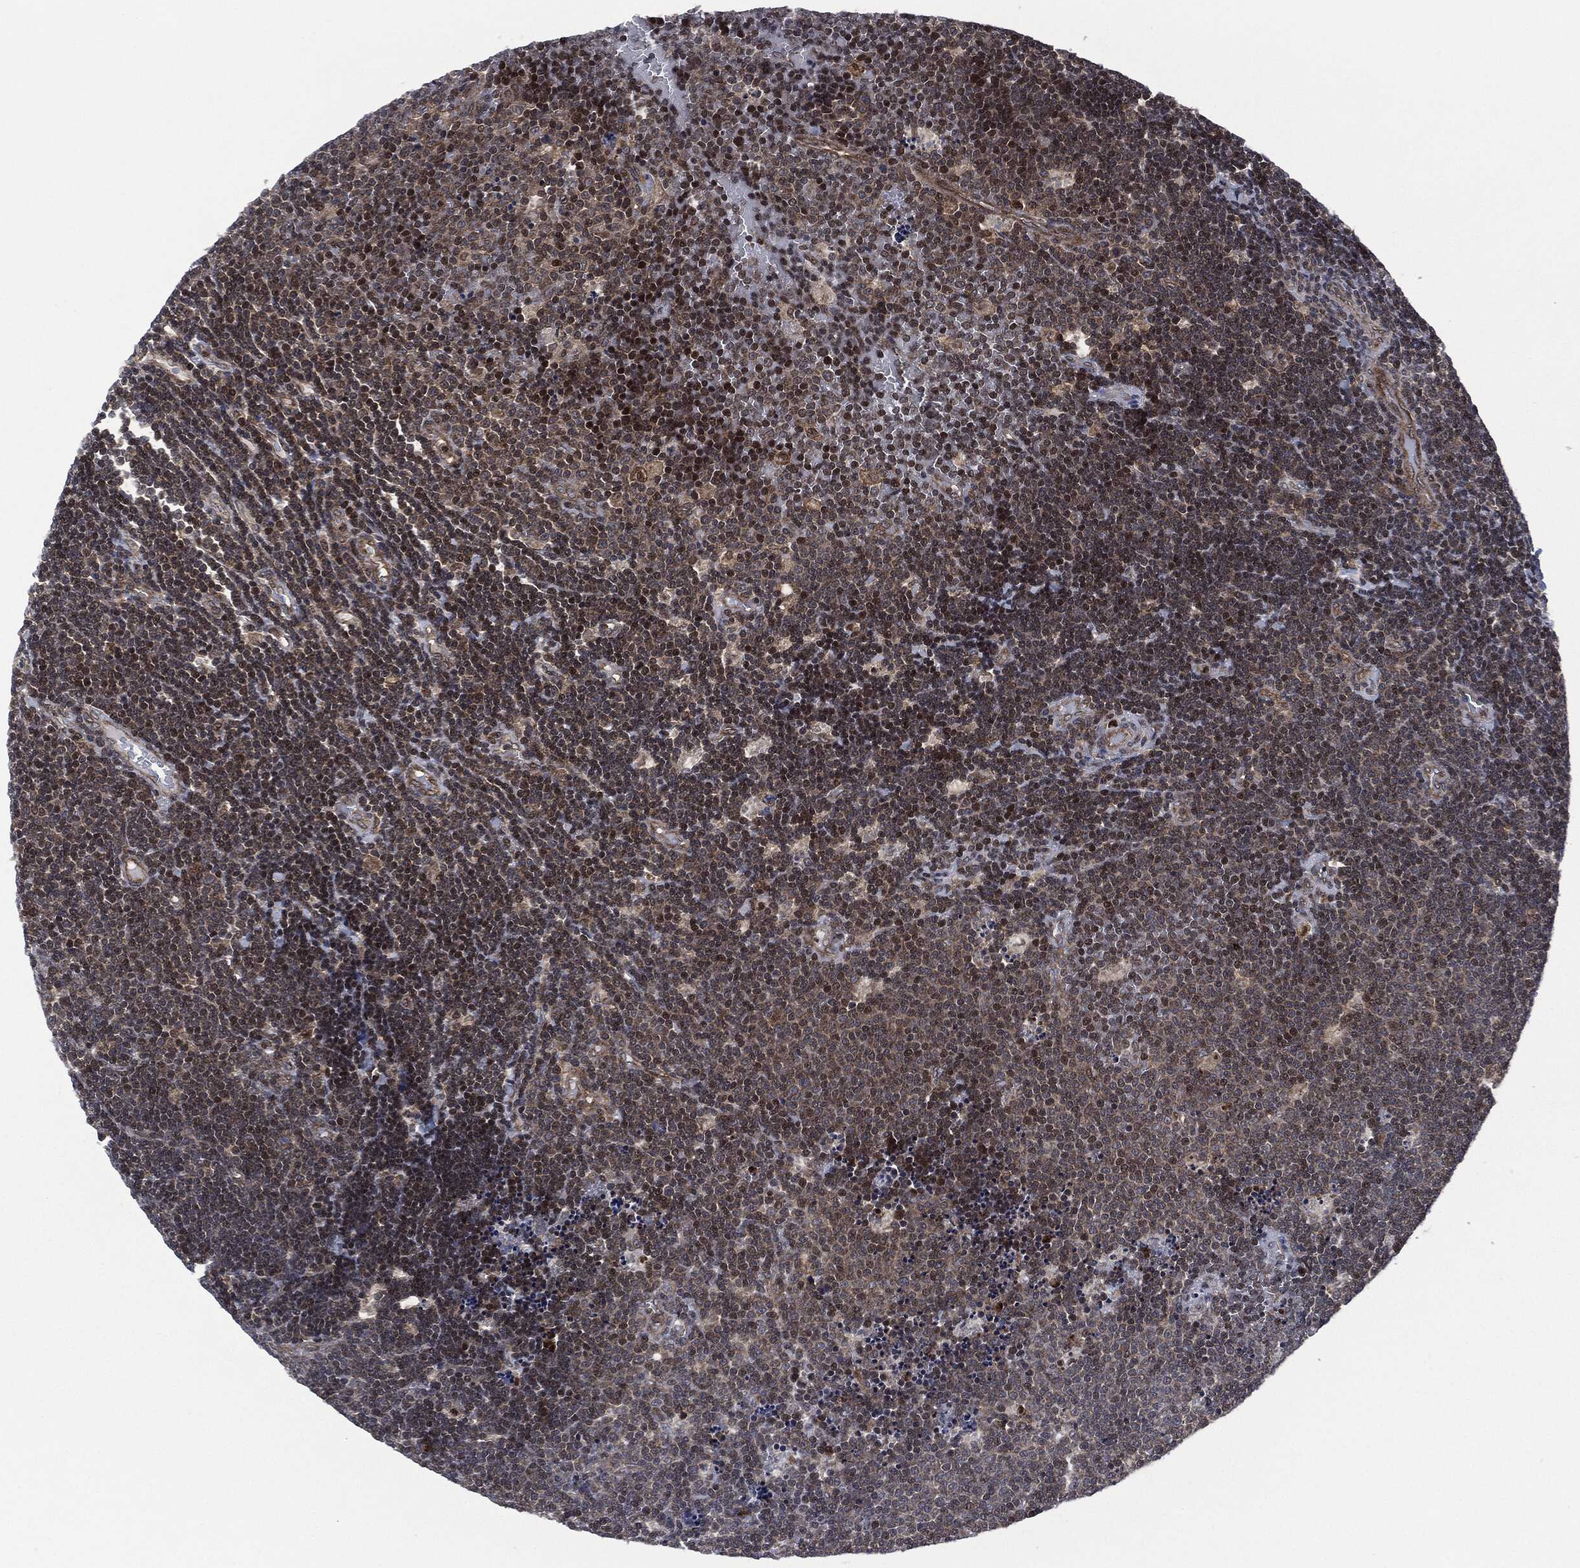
{"staining": {"intensity": "moderate", "quantity": "25%-75%", "location": "cytoplasmic/membranous"}, "tissue": "lymphoma", "cell_type": "Tumor cells", "image_type": "cancer", "snomed": [{"axis": "morphology", "description": "Malignant lymphoma, non-Hodgkin's type, Low grade"}, {"axis": "topography", "description": "Brain"}], "caption": "Human lymphoma stained for a protein (brown) displays moderate cytoplasmic/membranous positive expression in about 25%-75% of tumor cells.", "gene": "HRAS", "patient": {"sex": "female", "age": 66}}